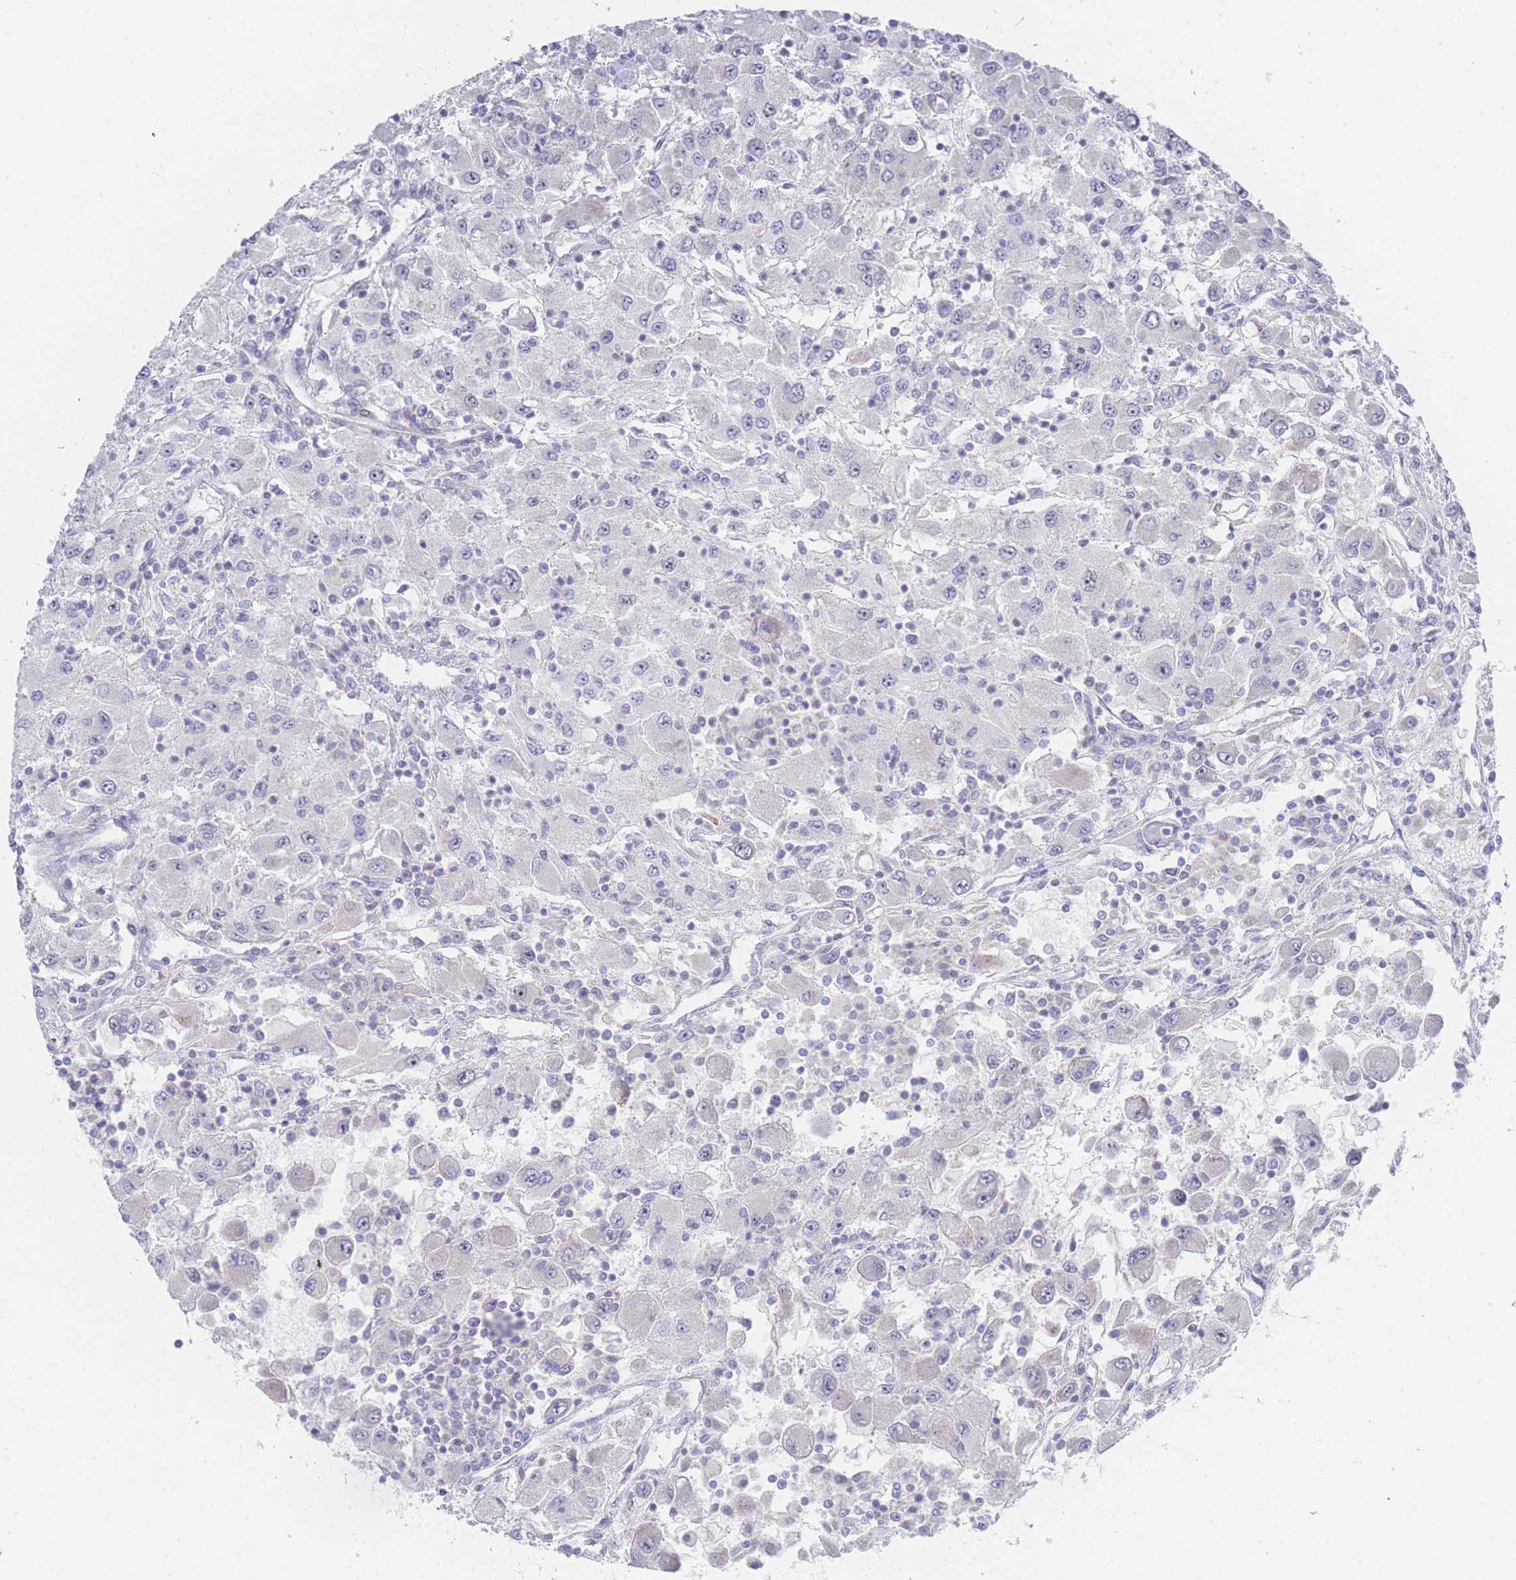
{"staining": {"intensity": "negative", "quantity": "none", "location": "none"}, "tissue": "renal cancer", "cell_type": "Tumor cells", "image_type": "cancer", "snomed": [{"axis": "morphology", "description": "Adenocarcinoma, NOS"}, {"axis": "topography", "description": "Kidney"}], "caption": "This is a image of immunohistochemistry staining of renal cancer, which shows no staining in tumor cells.", "gene": "ZNF142", "patient": {"sex": "female", "age": 67}}